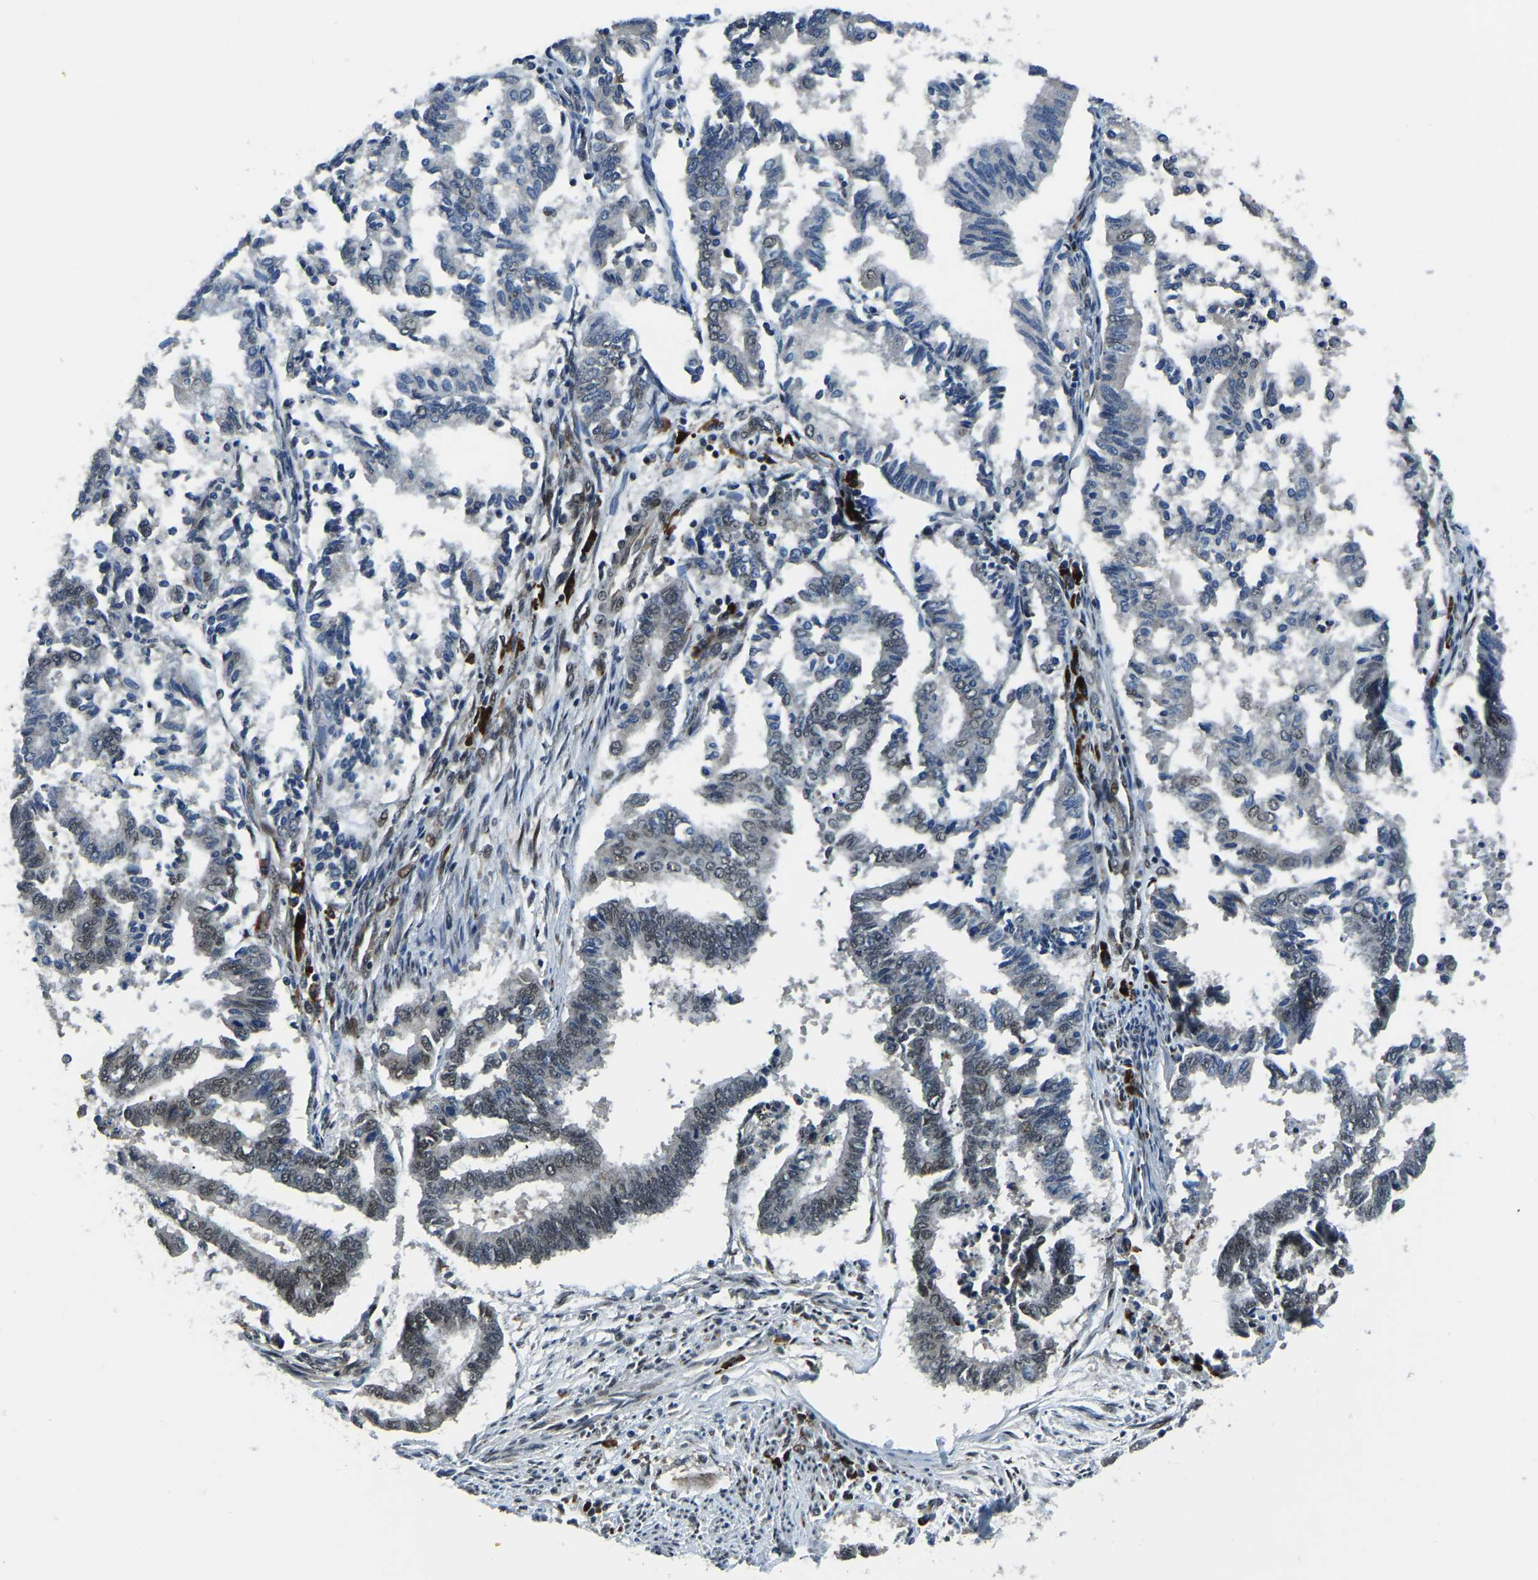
{"staining": {"intensity": "weak", "quantity": "<25%", "location": "nuclear"}, "tissue": "endometrial cancer", "cell_type": "Tumor cells", "image_type": "cancer", "snomed": [{"axis": "morphology", "description": "Necrosis, NOS"}, {"axis": "morphology", "description": "Adenocarcinoma, NOS"}, {"axis": "topography", "description": "Endometrium"}], "caption": "Tumor cells are negative for protein expression in human endometrial cancer (adenocarcinoma). (Brightfield microscopy of DAB (3,3'-diaminobenzidine) immunohistochemistry (IHC) at high magnification).", "gene": "ING2", "patient": {"sex": "female", "age": 79}}